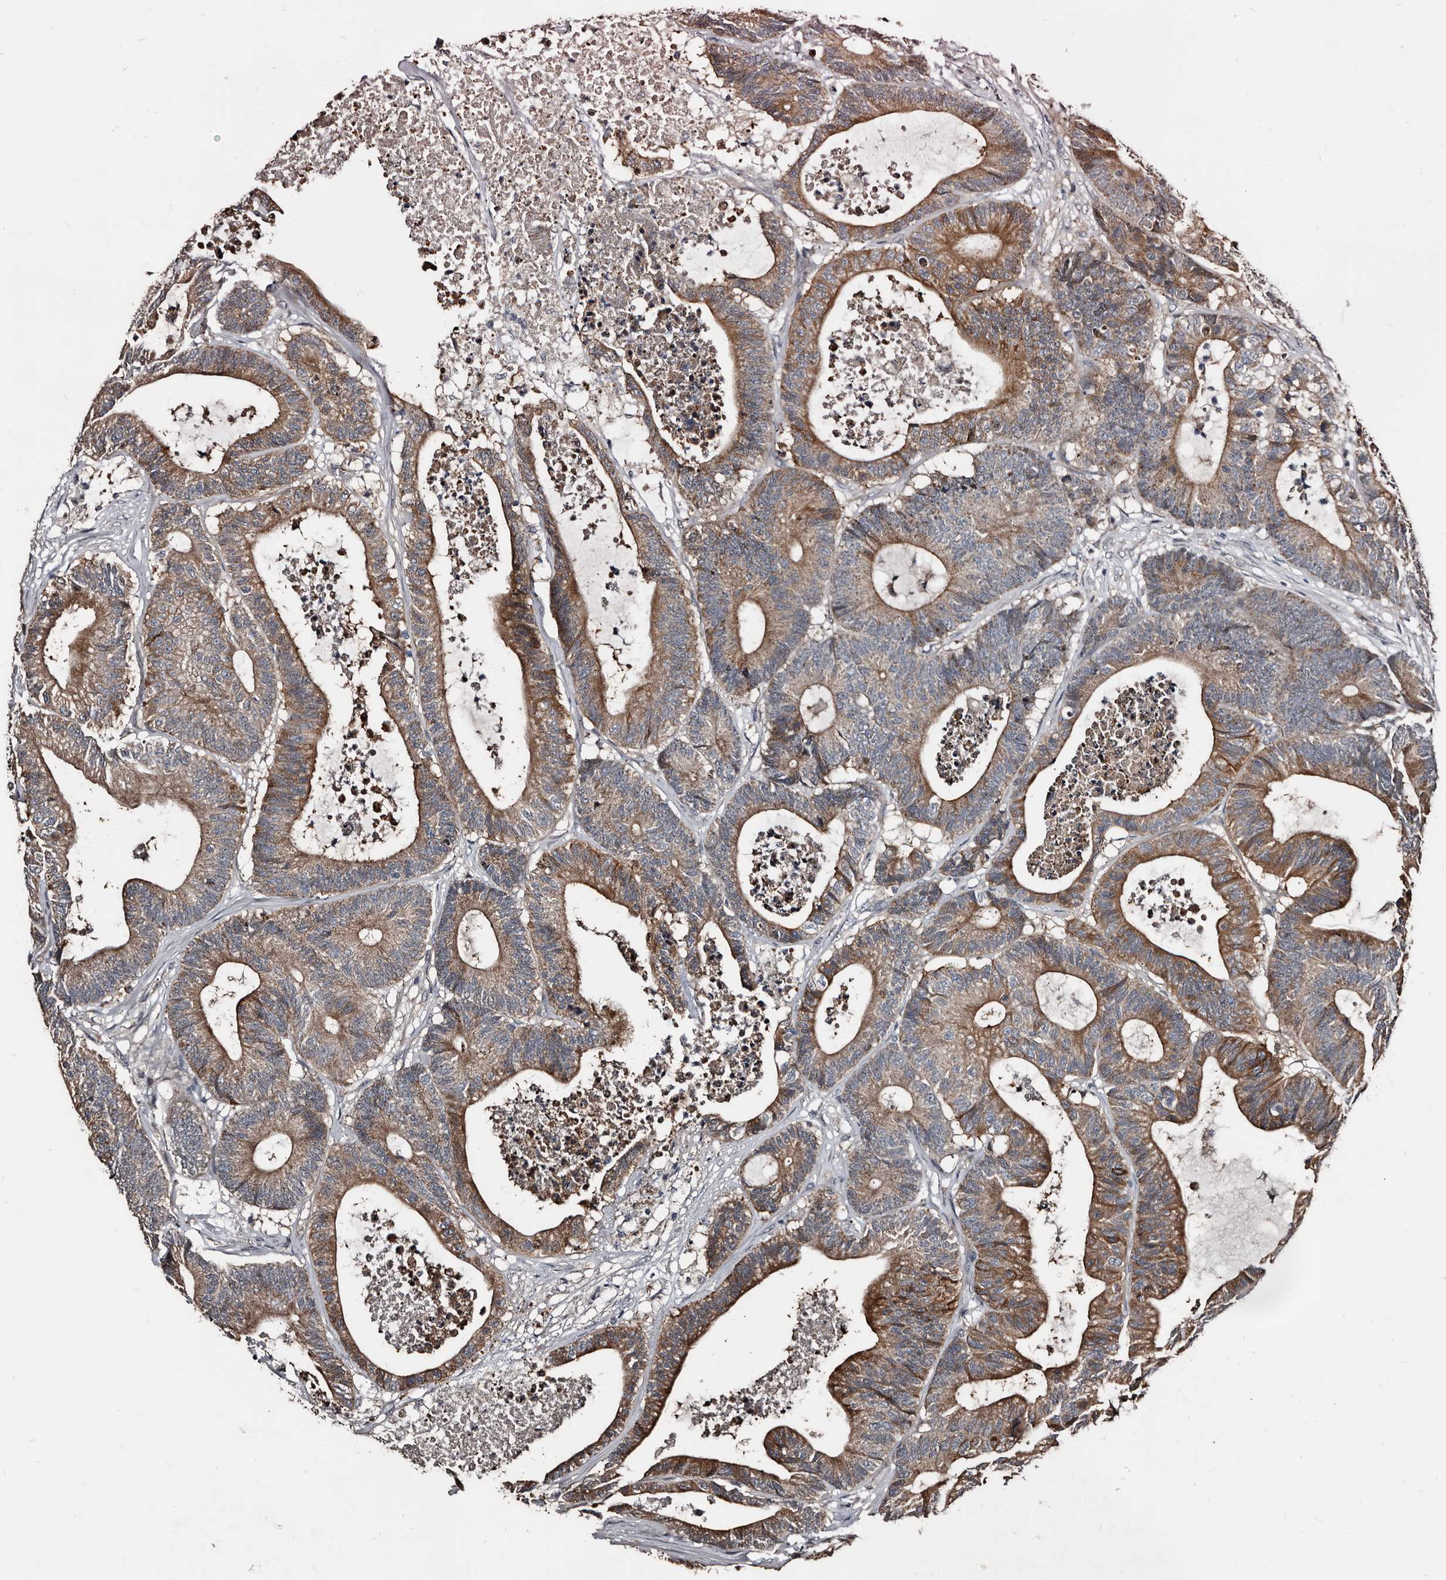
{"staining": {"intensity": "moderate", "quantity": ">75%", "location": "cytoplasmic/membranous"}, "tissue": "colorectal cancer", "cell_type": "Tumor cells", "image_type": "cancer", "snomed": [{"axis": "morphology", "description": "Adenocarcinoma, NOS"}, {"axis": "topography", "description": "Colon"}], "caption": "Colorectal cancer (adenocarcinoma) stained for a protein demonstrates moderate cytoplasmic/membranous positivity in tumor cells. (Brightfield microscopy of DAB IHC at high magnification).", "gene": "DHPS", "patient": {"sex": "female", "age": 84}}